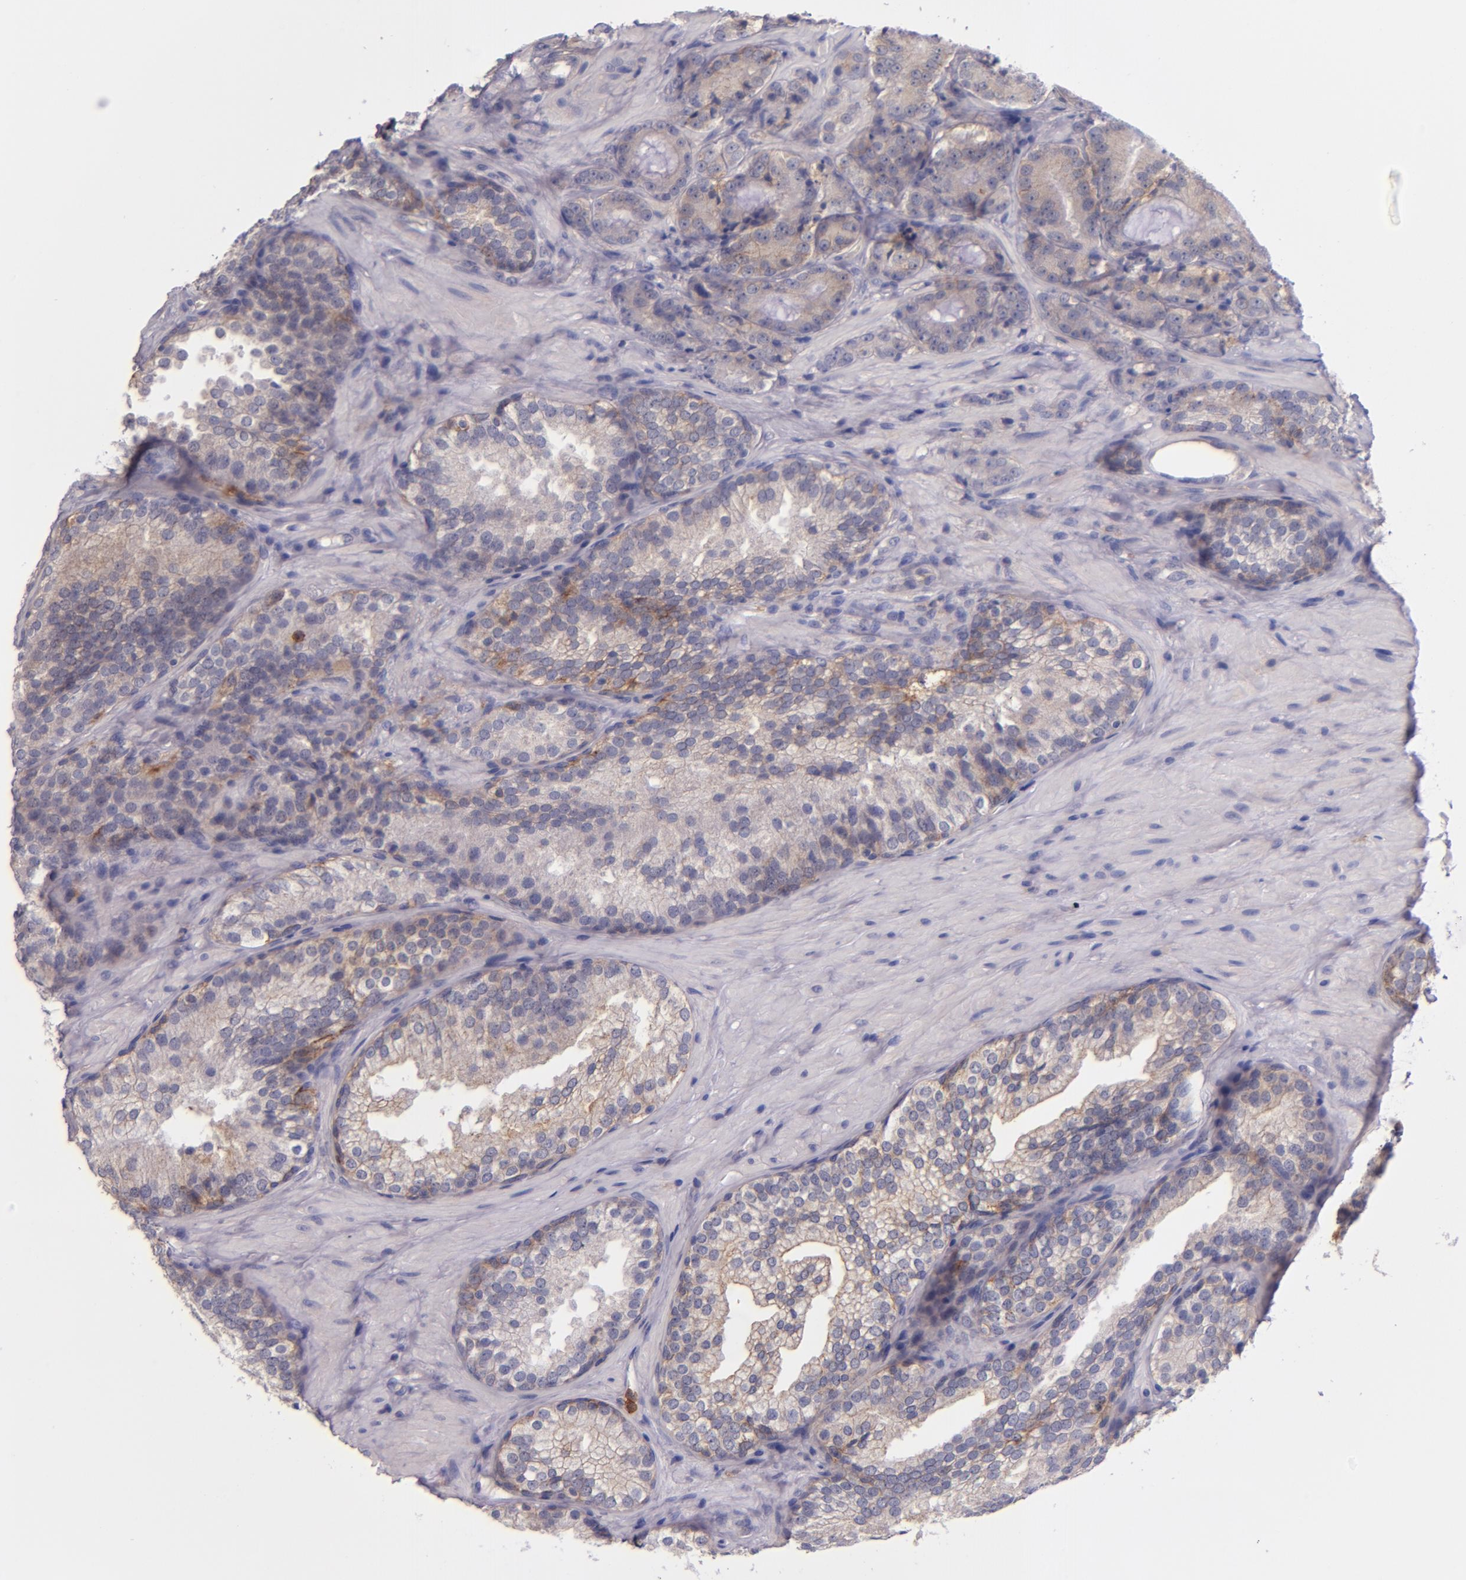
{"staining": {"intensity": "weak", "quantity": "25%-75%", "location": "cytoplasmic/membranous"}, "tissue": "prostate cancer", "cell_type": "Tumor cells", "image_type": "cancer", "snomed": [{"axis": "morphology", "description": "Adenocarcinoma, High grade"}, {"axis": "topography", "description": "Prostate"}], "caption": "About 25%-75% of tumor cells in human prostate high-grade adenocarcinoma display weak cytoplasmic/membranous protein staining as visualized by brown immunohistochemical staining.", "gene": "C5AR1", "patient": {"sex": "male", "age": 70}}